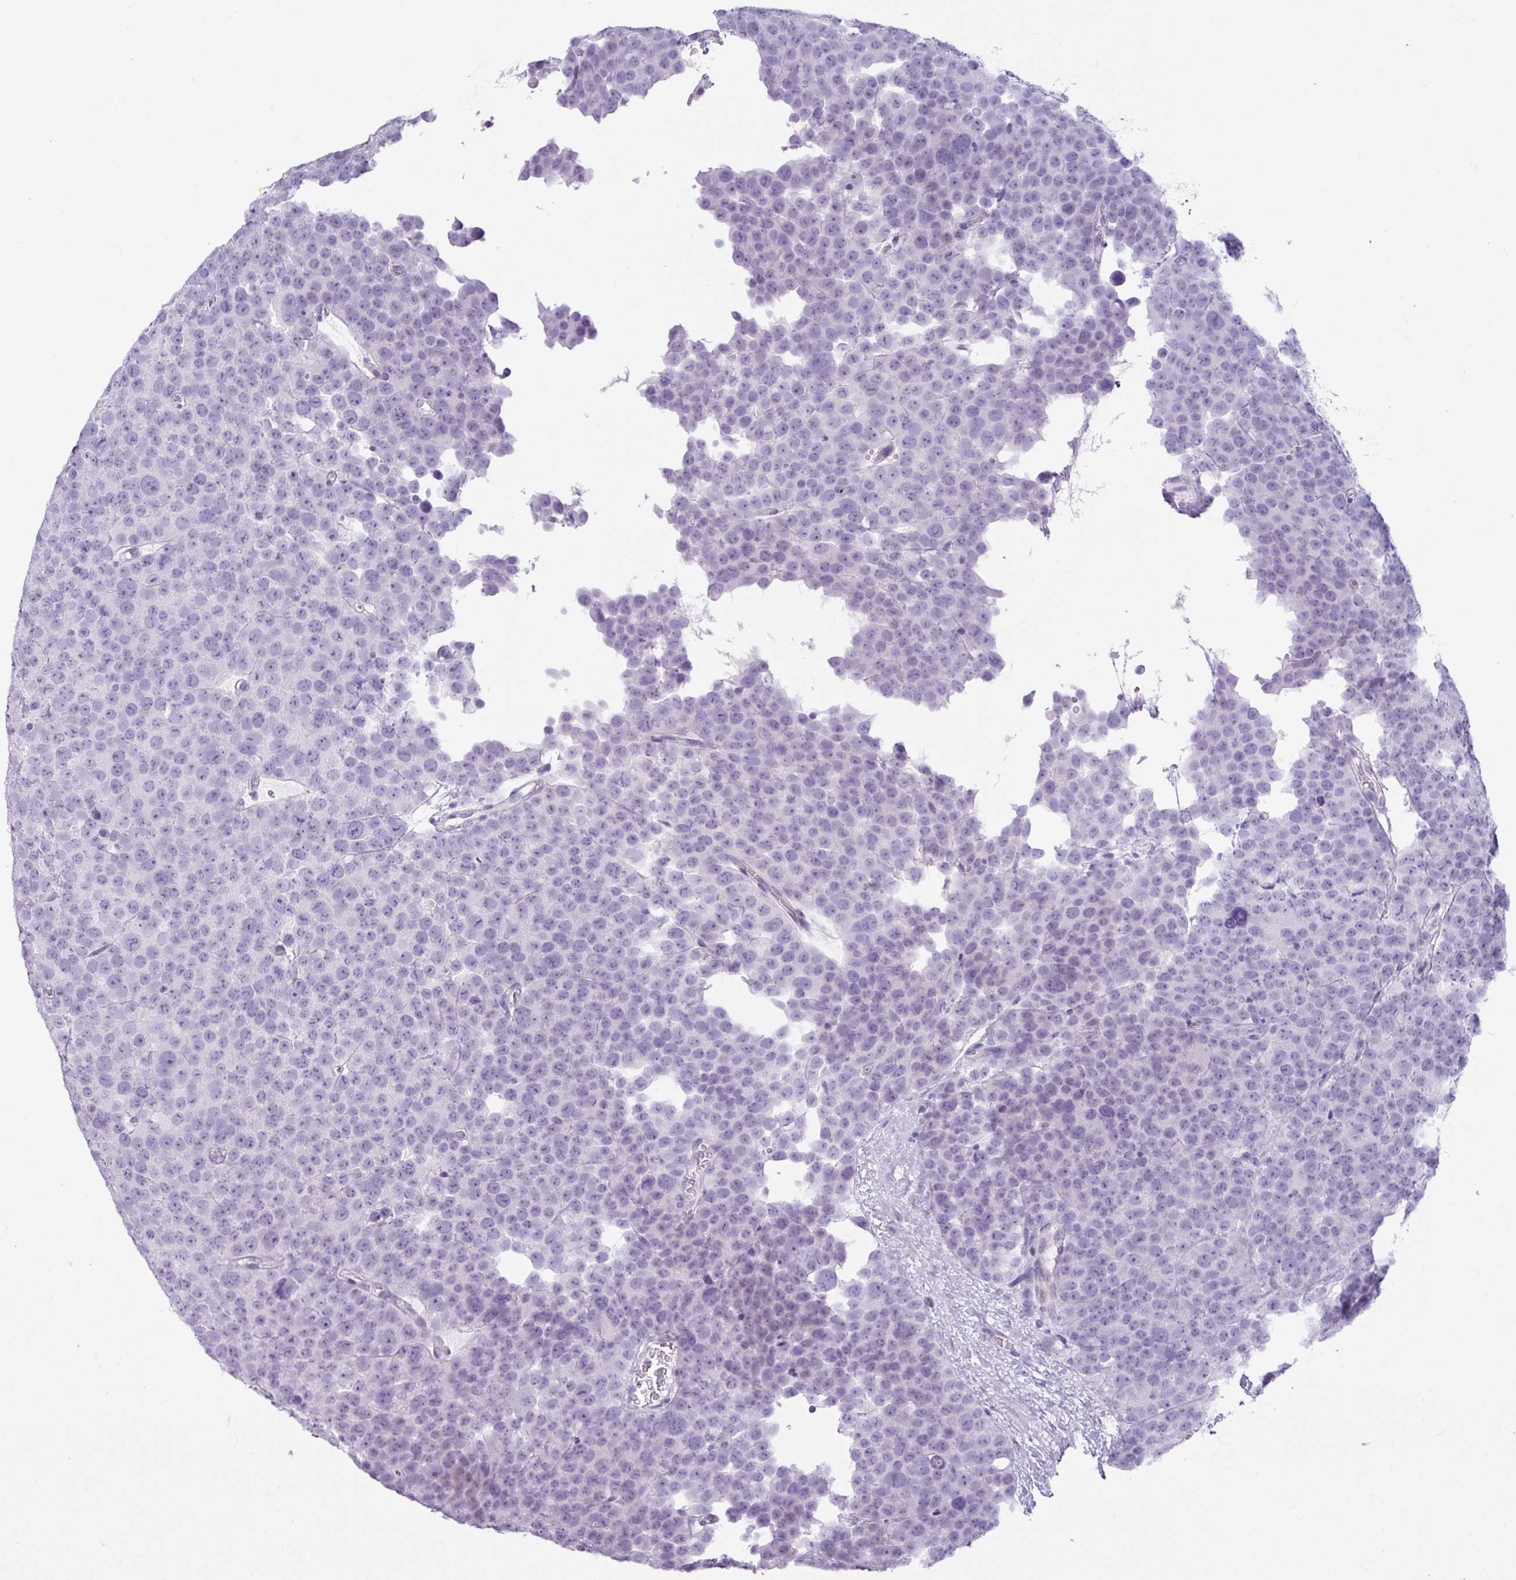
{"staining": {"intensity": "negative", "quantity": "none", "location": "none"}, "tissue": "testis cancer", "cell_type": "Tumor cells", "image_type": "cancer", "snomed": [{"axis": "morphology", "description": "Seminoma, NOS"}, {"axis": "topography", "description": "Testis"}], "caption": "A high-resolution image shows IHC staining of testis seminoma, which exhibits no significant staining in tumor cells.", "gene": "STAT5A", "patient": {"sex": "male", "age": 71}}